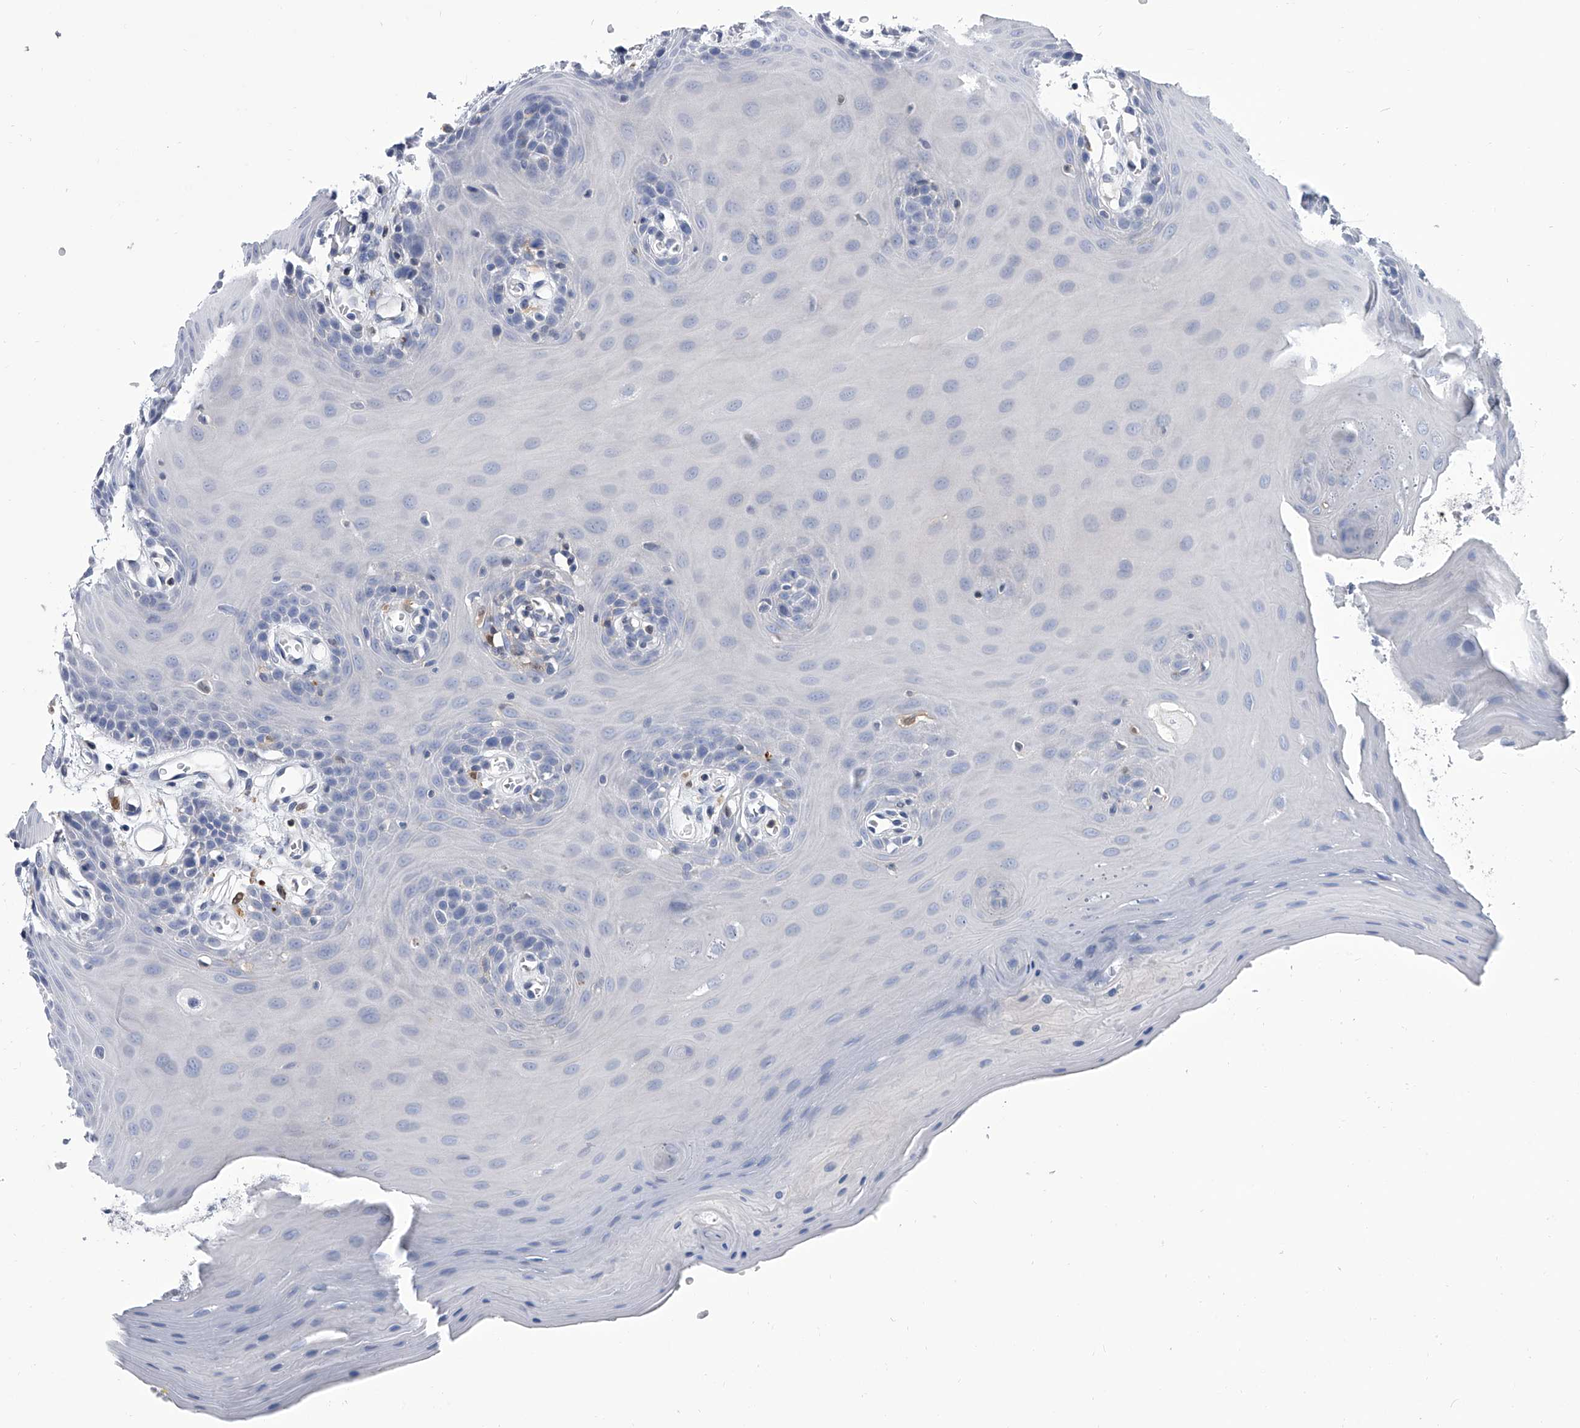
{"staining": {"intensity": "negative", "quantity": "none", "location": "none"}, "tissue": "oral mucosa", "cell_type": "Squamous epithelial cells", "image_type": "normal", "snomed": [{"axis": "morphology", "description": "Normal tissue, NOS"}, {"axis": "morphology", "description": "Squamous cell carcinoma, NOS"}, {"axis": "topography", "description": "Skeletal muscle"}, {"axis": "topography", "description": "Oral tissue"}, {"axis": "topography", "description": "Salivary gland"}, {"axis": "topography", "description": "Head-Neck"}], "caption": "Protein analysis of benign oral mucosa exhibits no significant expression in squamous epithelial cells. Nuclei are stained in blue.", "gene": "SERPINB9", "patient": {"sex": "male", "age": 54}}